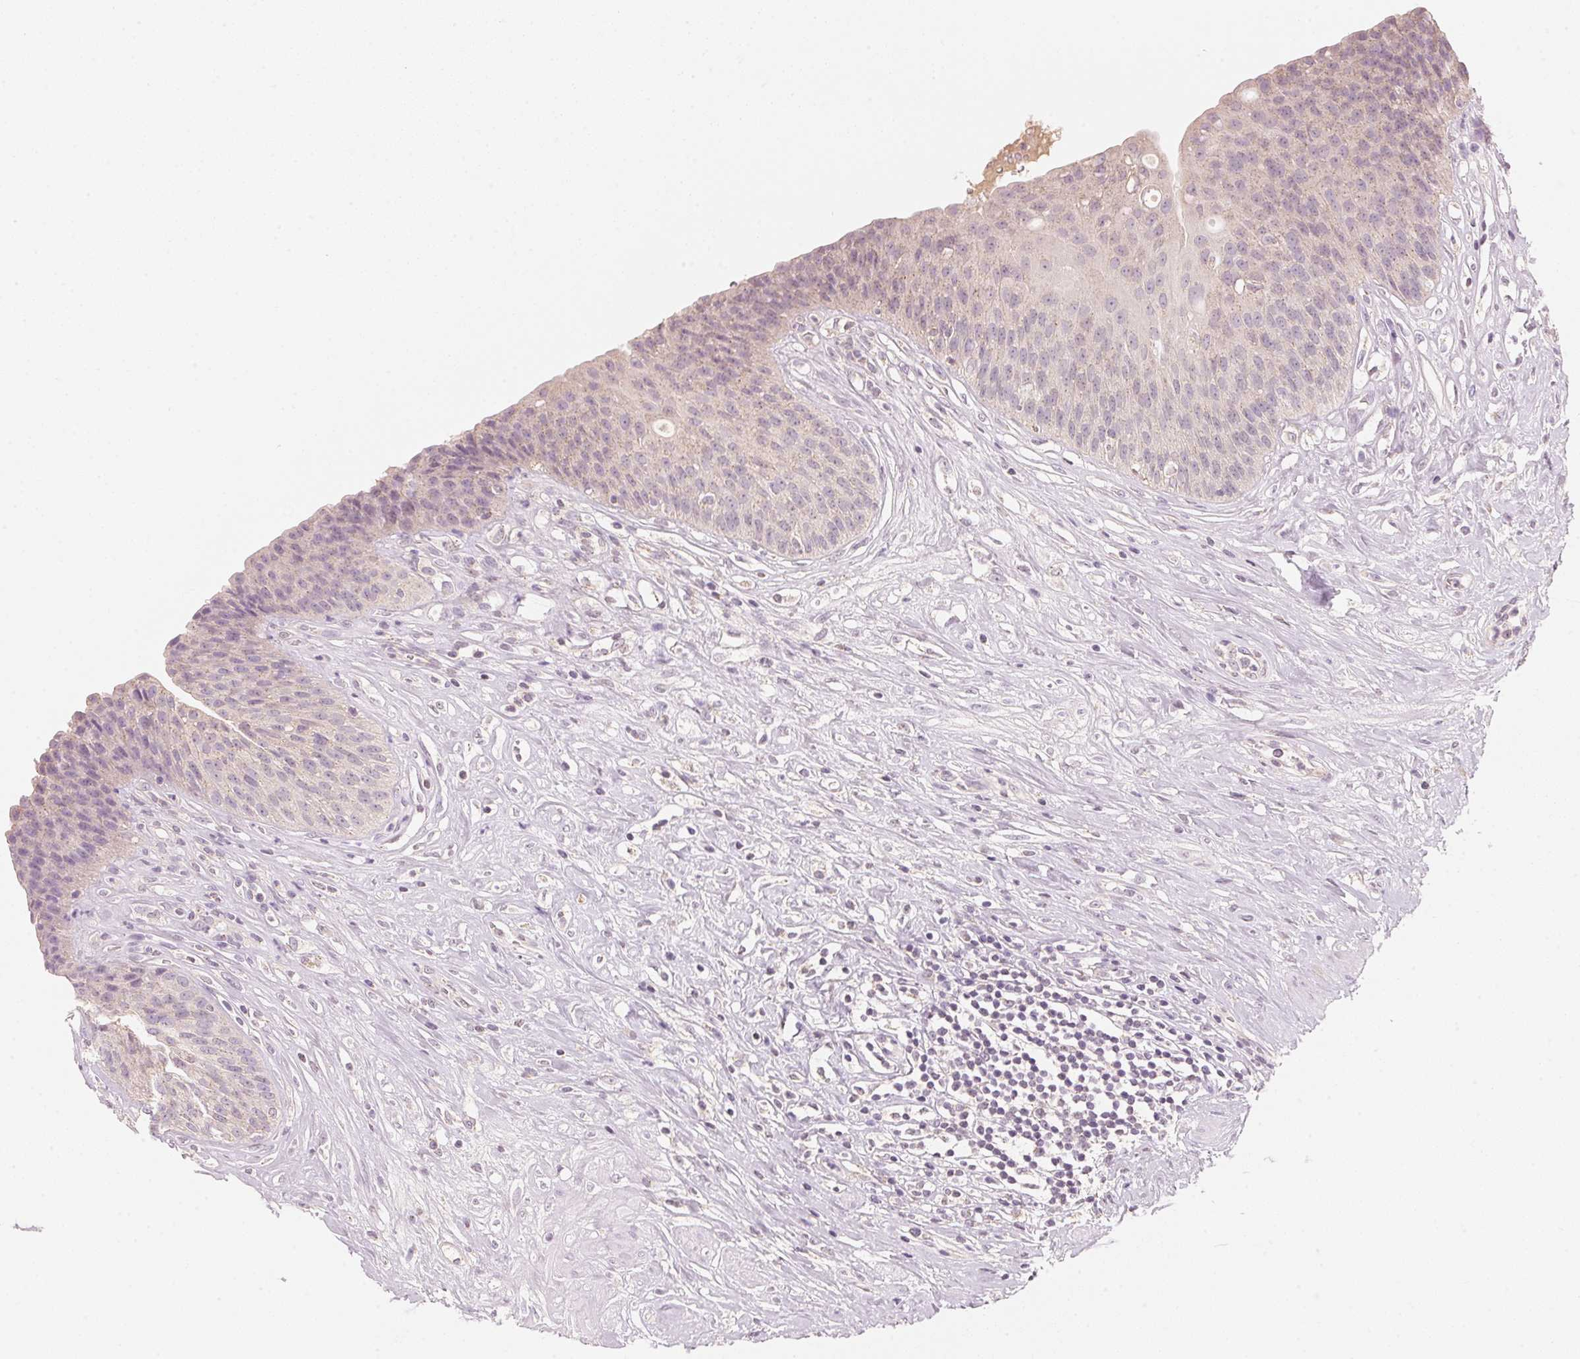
{"staining": {"intensity": "negative", "quantity": "none", "location": "none"}, "tissue": "urinary bladder", "cell_type": "Urothelial cells", "image_type": "normal", "snomed": [{"axis": "morphology", "description": "Normal tissue, NOS"}, {"axis": "topography", "description": "Urinary bladder"}], "caption": "Protein analysis of normal urinary bladder displays no significant staining in urothelial cells. The staining was performed using DAB (3,3'-diaminobenzidine) to visualize the protein expression in brown, while the nuclei were stained in blue with hematoxylin (Magnification: 20x).", "gene": "HOXB13", "patient": {"sex": "female", "age": 56}}